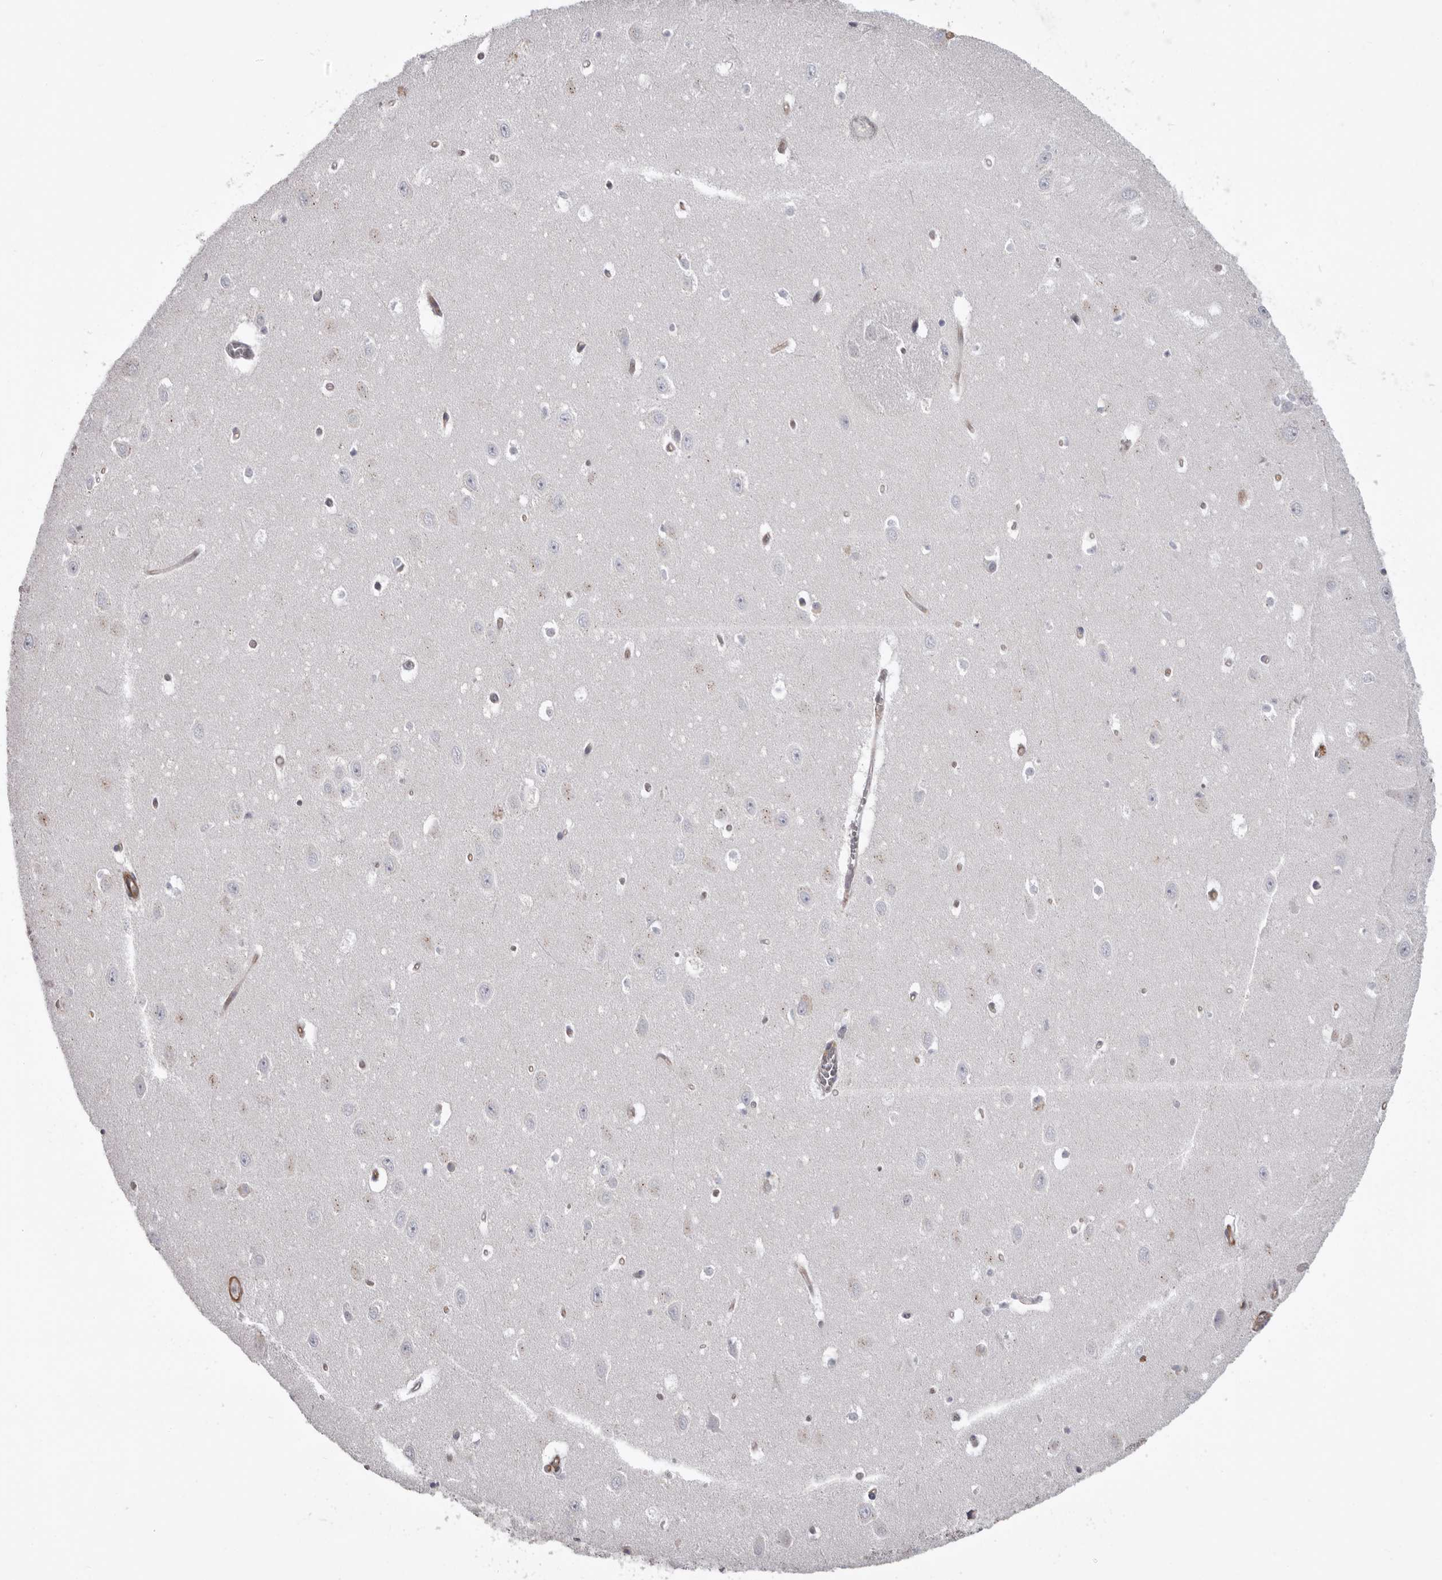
{"staining": {"intensity": "negative", "quantity": "none", "location": "none"}, "tissue": "hippocampus", "cell_type": "Glial cells", "image_type": "normal", "snomed": [{"axis": "morphology", "description": "Normal tissue, NOS"}, {"axis": "topography", "description": "Hippocampus"}], "caption": "A high-resolution histopathology image shows IHC staining of benign hippocampus, which reveals no significant staining in glial cells. (Immunohistochemistry, brightfield microscopy, high magnification).", "gene": "ADGRL4", "patient": {"sex": "female", "age": 64}}